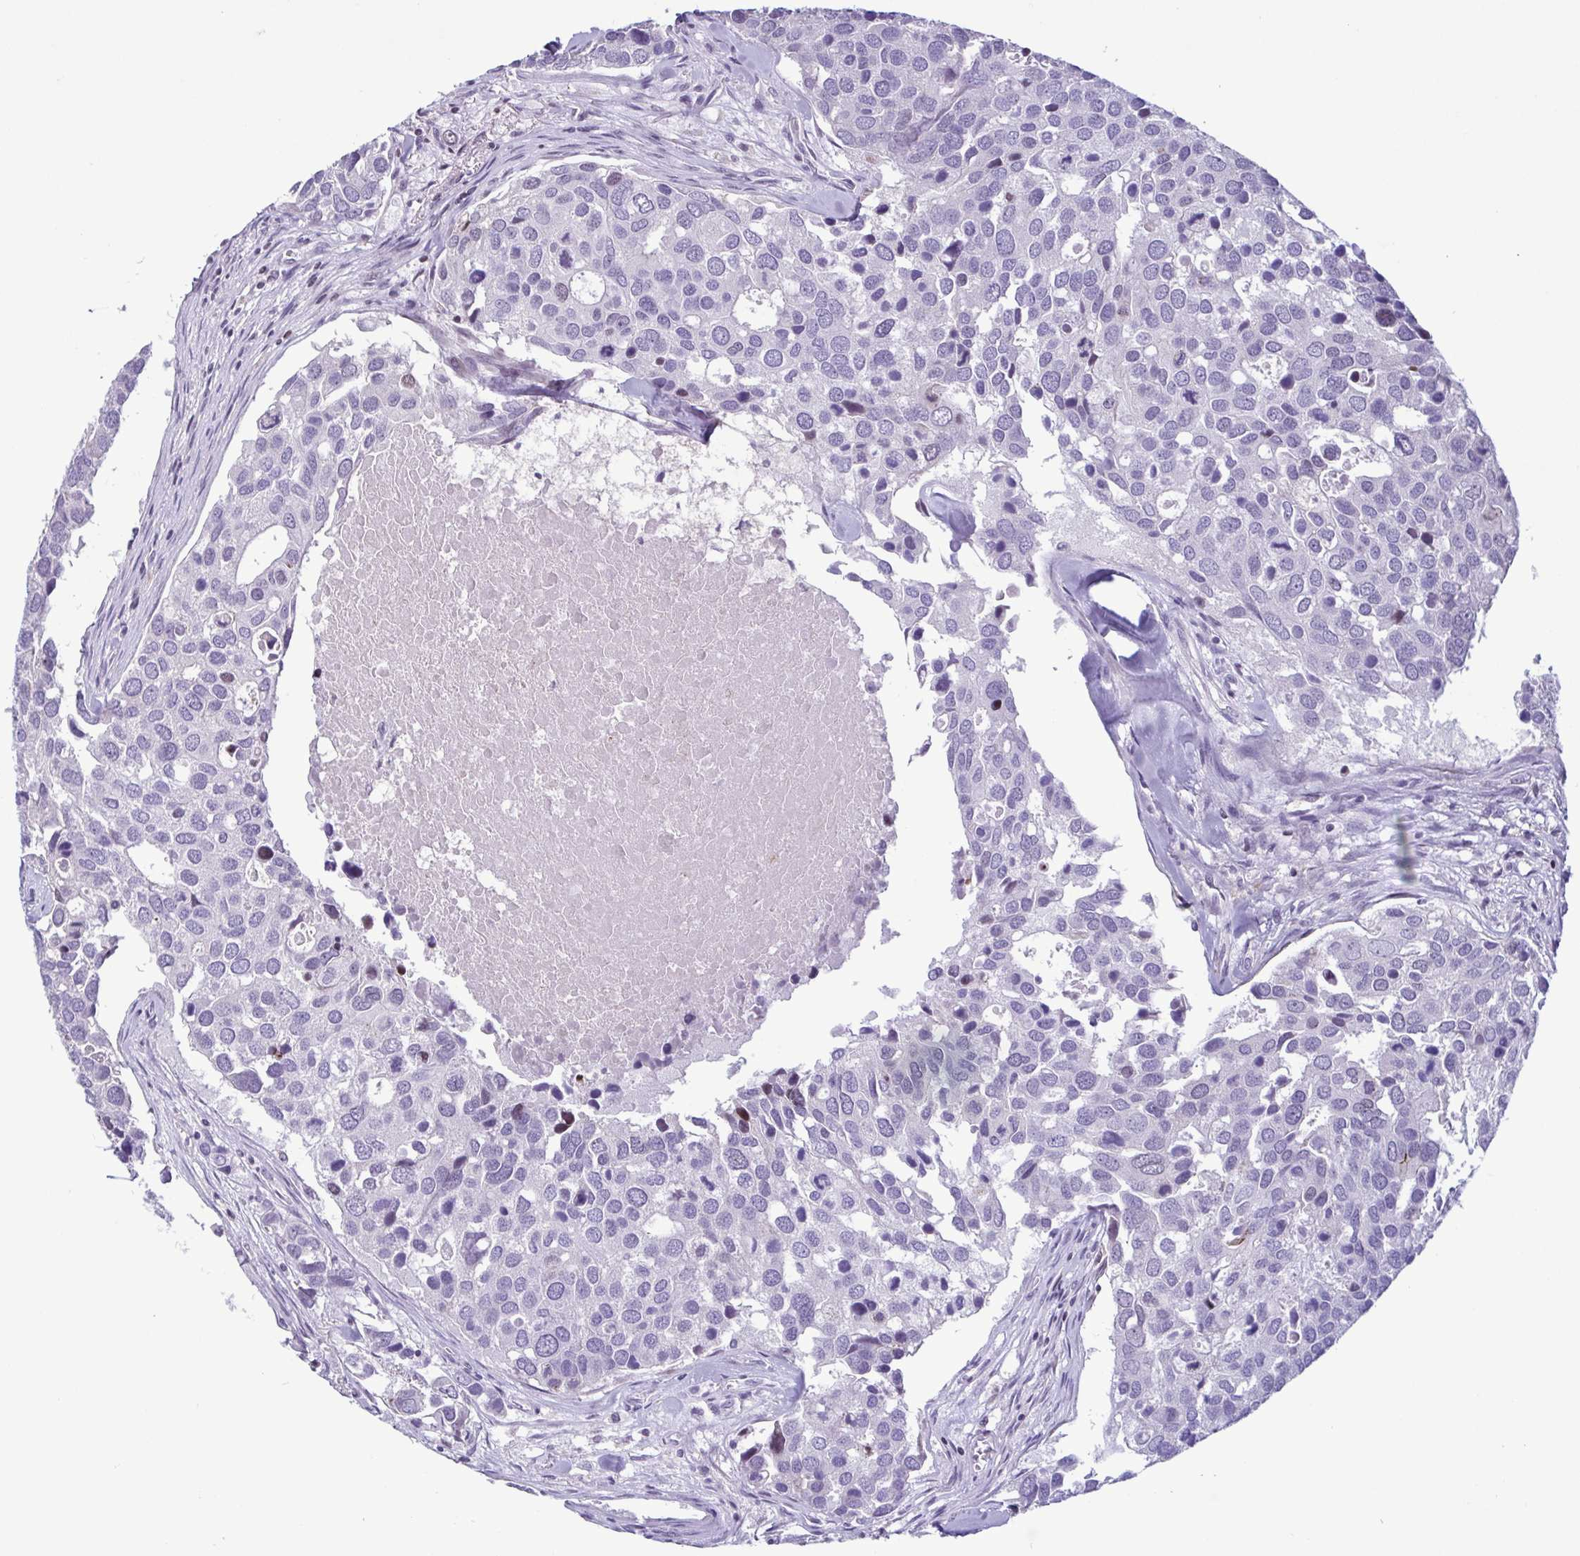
{"staining": {"intensity": "negative", "quantity": "none", "location": "none"}, "tissue": "breast cancer", "cell_type": "Tumor cells", "image_type": "cancer", "snomed": [{"axis": "morphology", "description": "Duct carcinoma"}, {"axis": "topography", "description": "Breast"}], "caption": "Tumor cells are negative for brown protein staining in breast intraductal carcinoma. (Stains: DAB IHC with hematoxylin counter stain, Microscopy: brightfield microscopy at high magnification).", "gene": "IRF1", "patient": {"sex": "female", "age": 83}}